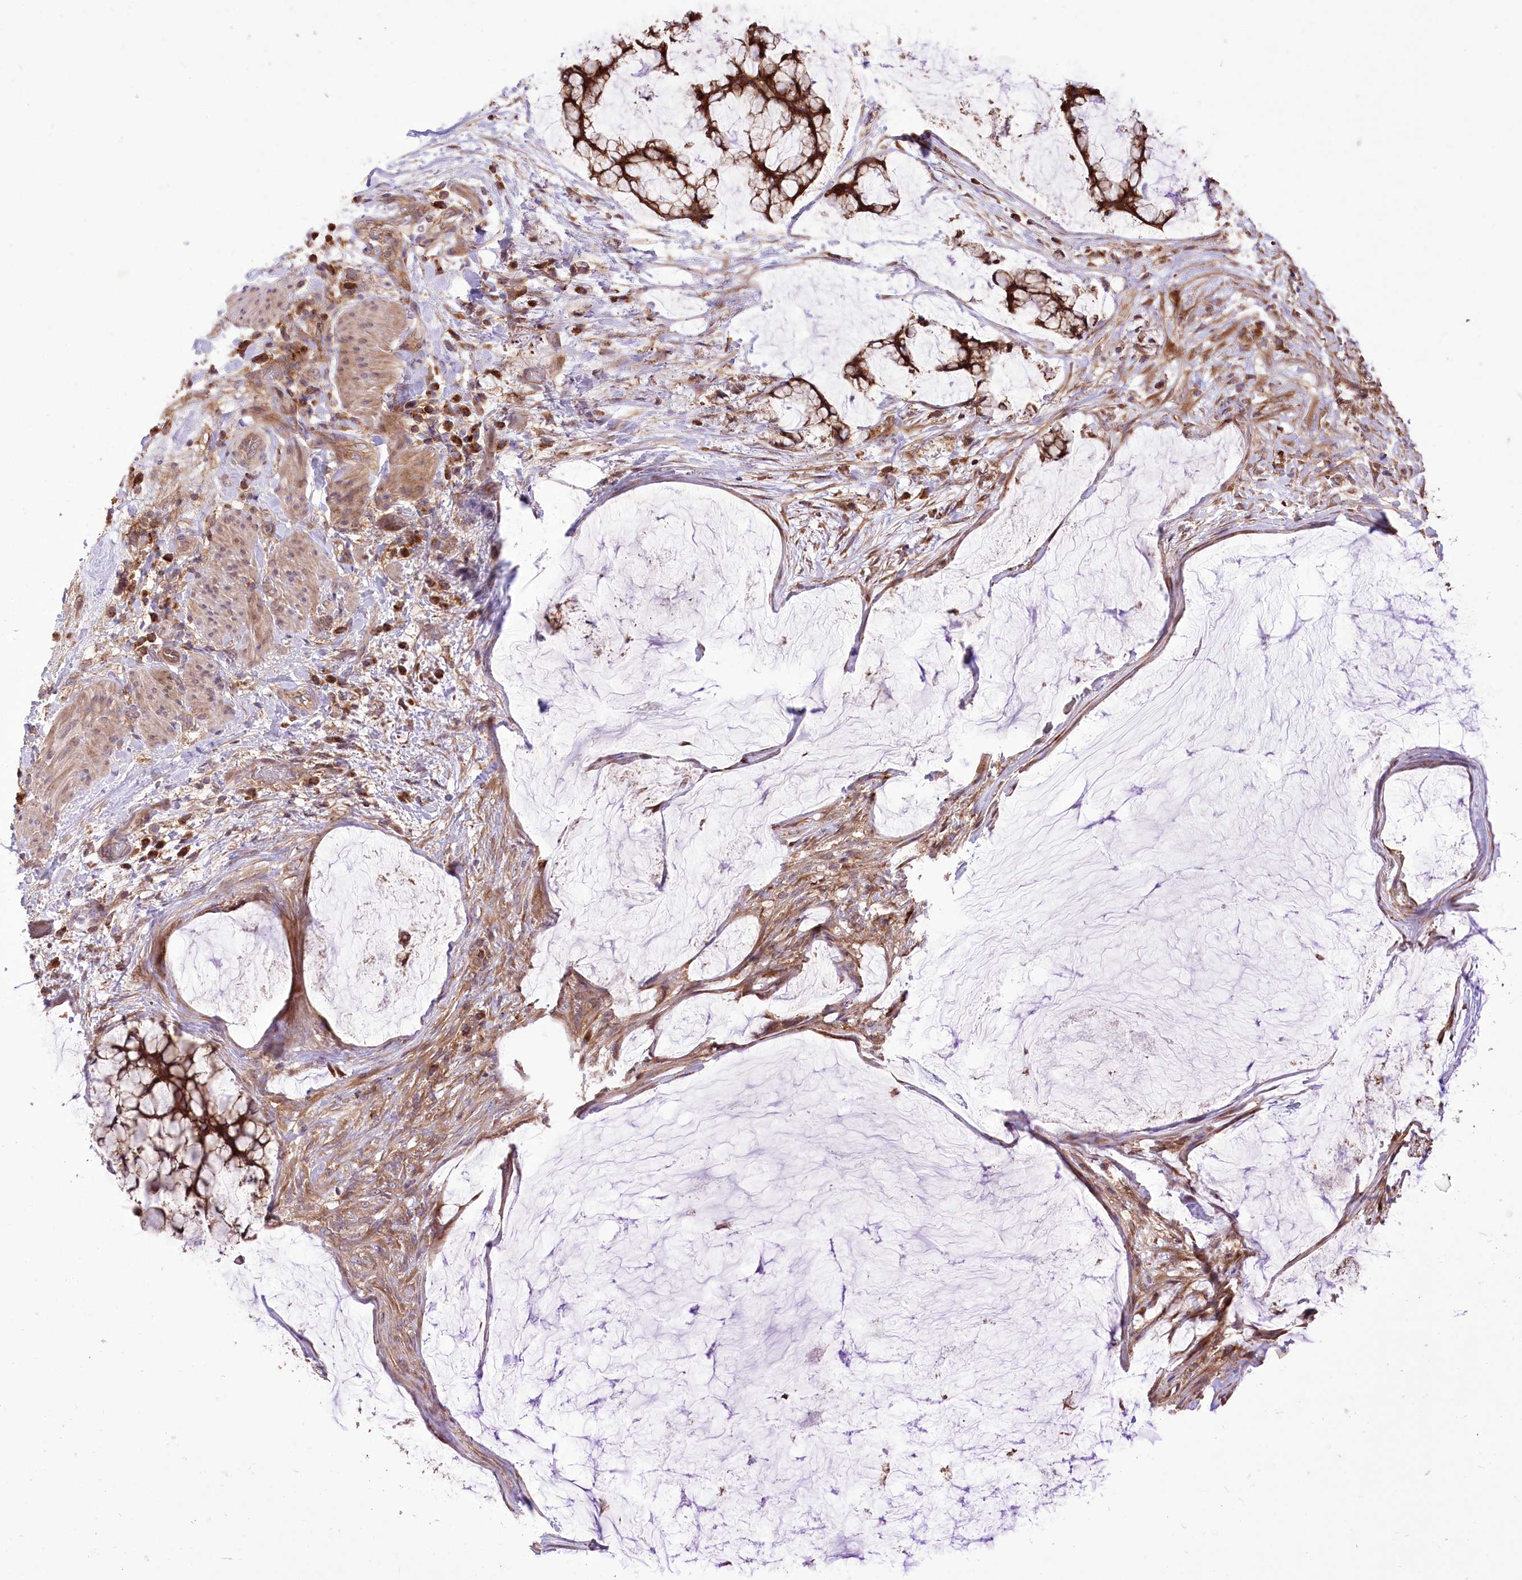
{"staining": {"intensity": "moderate", "quantity": ">75%", "location": "cytoplasmic/membranous"}, "tissue": "ovarian cancer", "cell_type": "Tumor cells", "image_type": "cancer", "snomed": [{"axis": "morphology", "description": "Cystadenocarcinoma, mucinous, NOS"}, {"axis": "topography", "description": "Ovary"}], "caption": "High-magnification brightfield microscopy of ovarian cancer stained with DAB (3,3'-diaminobenzidine) (brown) and counterstained with hematoxylin (blue). tumor cells exhibit moderate cytoplasmic/membranous staining is seen in about>75% of cells.", "gene": "XYLB", "patient": {"sex": "female", "age": 42}}